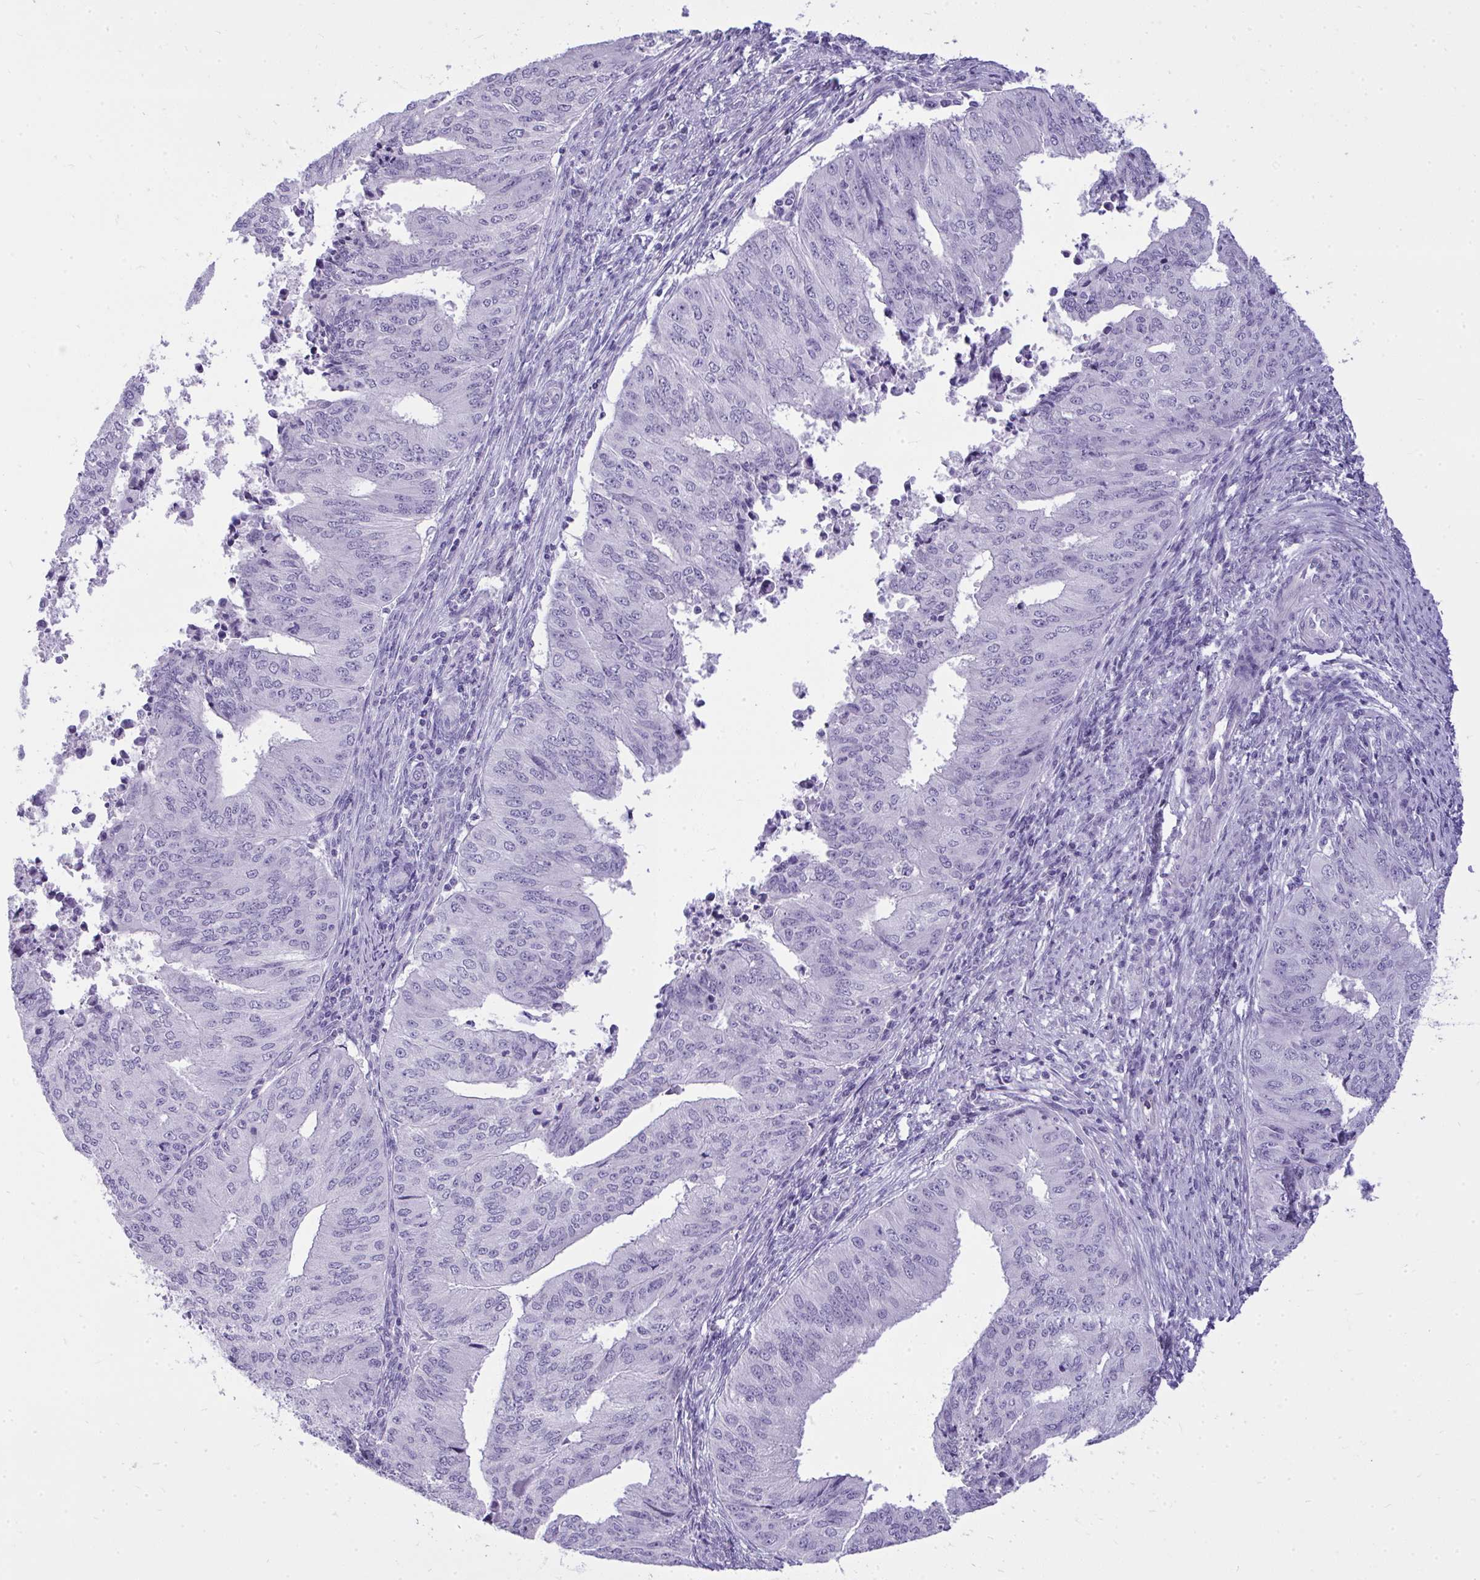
{"staining": {"intensity": "negative", "quantity": "none", "location": "none"}, "tissue": "endometrial cancer", "cell_type": "Tumor cells", "image_type": "cancer", "snomed": [{"axis": "morphology", "description": "Adenocarcinoma, NOS"}, {"axis": "topography", "description": "Endometrium"}], "caption": "Endometrial adenocarcinoma stained for a protein using IHC exhibits no expression tumor cells.", "gene": "PRM2", "patient": {"sex": "female", "age": 50}}